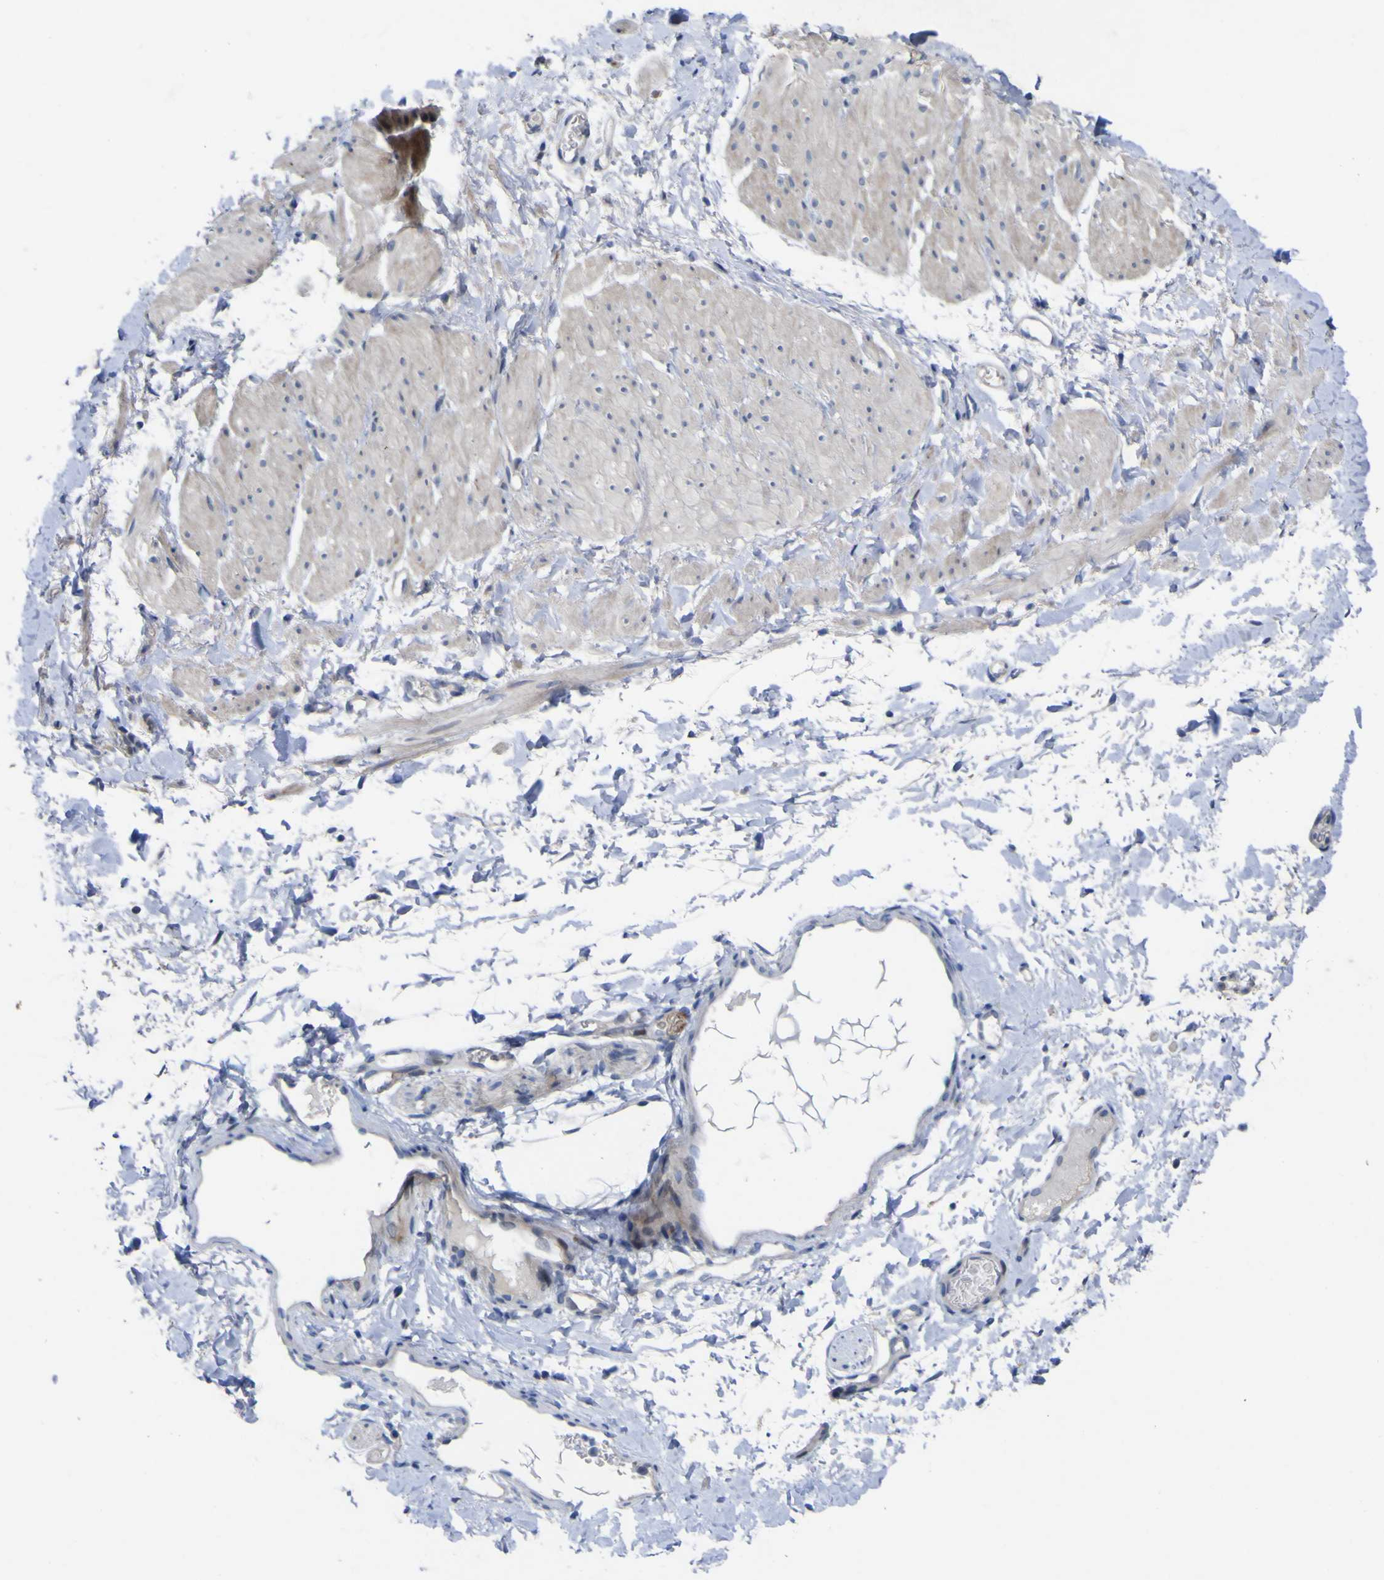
{"staining": {"intensity": "weak", "quantity": "25%-75%", "location": "cytoplasmic/membranous"}, "tissue": "smooth muscle", "cell_type": "Smooth muscle cells", "image_type": "normal", "snomed": [{"axis": "morphology", "description": "Normal tissue, NOS"}, {"axis": "topography", "description": "Smooth muscle"}], "caption": "Smooth muscle cells display weak cytoplasmic/membranous positivity in approximately 25%-75% of cells in unremarkable smooth muscle. Using DAB (brown) and hematoxylin (blue) stains, captured at high magnification using brightfield microscopy.", "gene": "NAV1", "patient": {"sex": "male", "age": 16}}